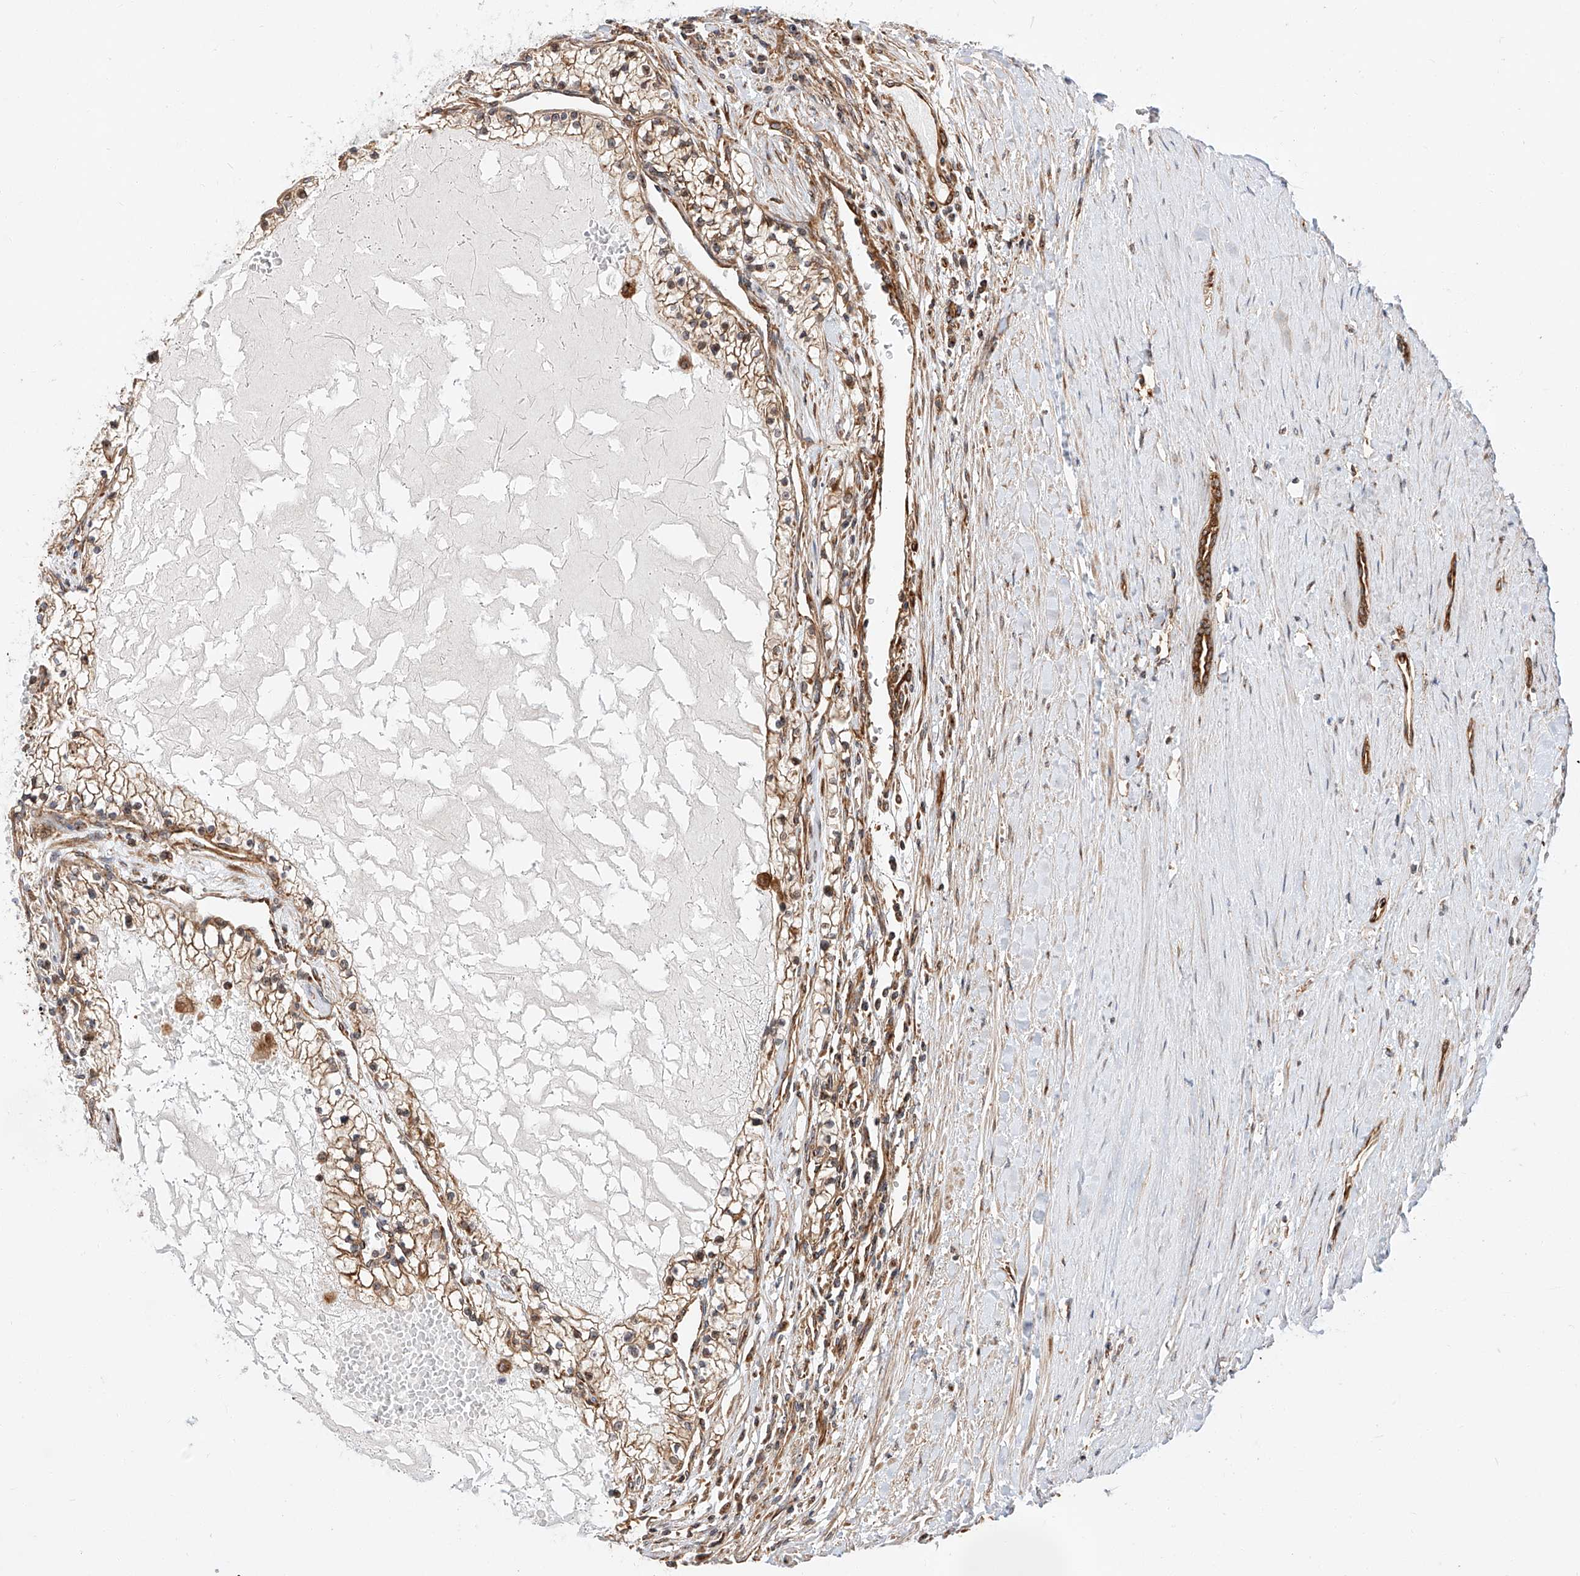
{"staining": {"intensity": "moderate", "quantity": ">75%", "location": "cytoplasmic/membranous"}, "tissue": "renal cancer", "cell_type": "Tumor cells", "image_type": "cancer", "snomed": [{"axis": "morphology", "description": "Normal tissue, NOS"}, {"axis": "morphology", "description": "Adenocarcinoma, NOS"}, {"axis": "topography", "description": "Kidney"}], "caption": "A brown stain labels moderate cytoplasmic/membranous expression of a protein in human adenocarcinoma (renal) tumor cells.", "gene": "ISCA2", "patient": {"sex": "male", "age": 68}}